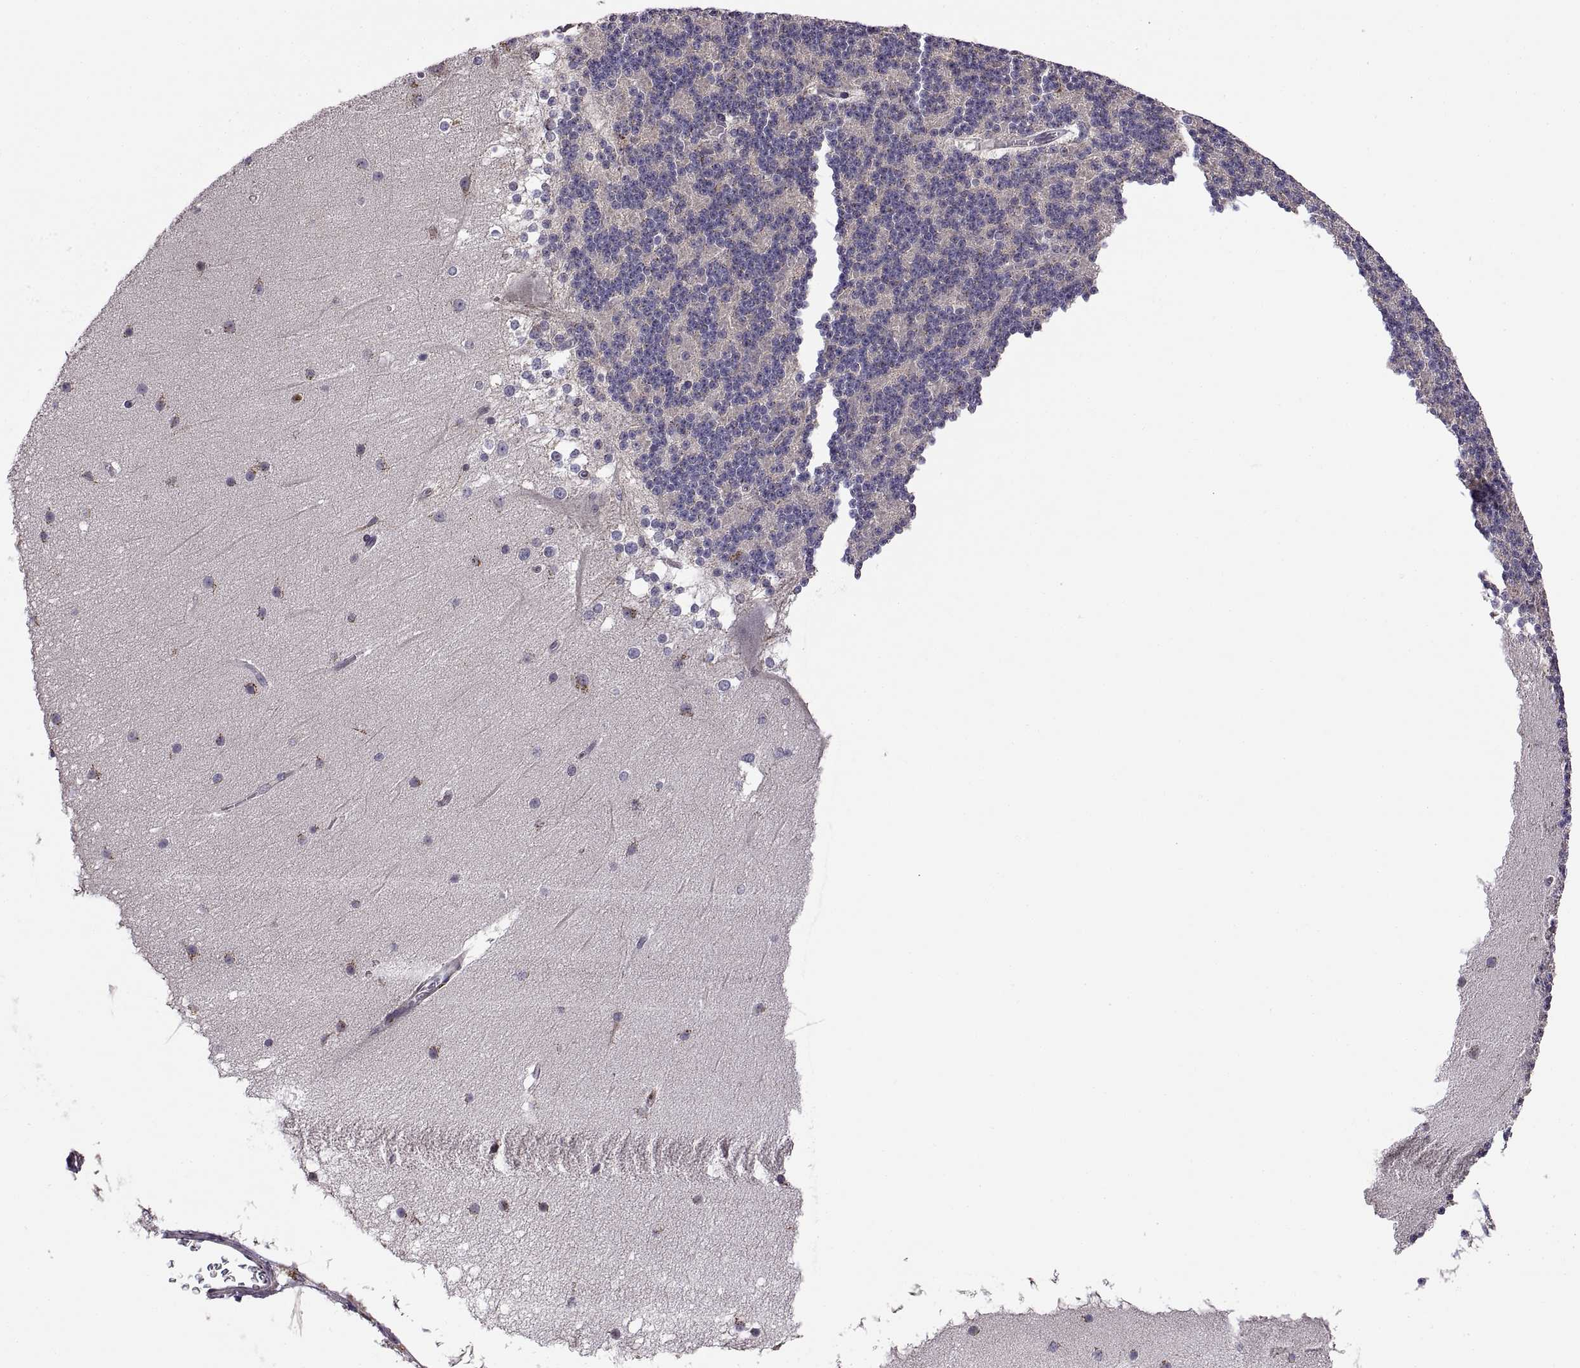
{"staining": {"intensity": "negative", "quantity": "none", "location": "none"}, "tissue": "cerebellum", "cell_type": "Cells in granular layer", "image_type": "normal", "snomed": [{"axis": "morphology", "description": "Normal tissue, NOS"}, {"axis": "topography", "description": "Cerebellum"}], "caption": "This photomicrograph is of benign cerebellum stained with IHC to label a protein in brown with the nuclei are counter-stained blue. There is no positivity in cells in granular layer. (DAB (3,3'-diaminobenzidine) immunohistochemistry (IHC) with hematoxylin counter stain).", "gene": "ACAP1", "patient": {"sex": "female", "age": 19}}